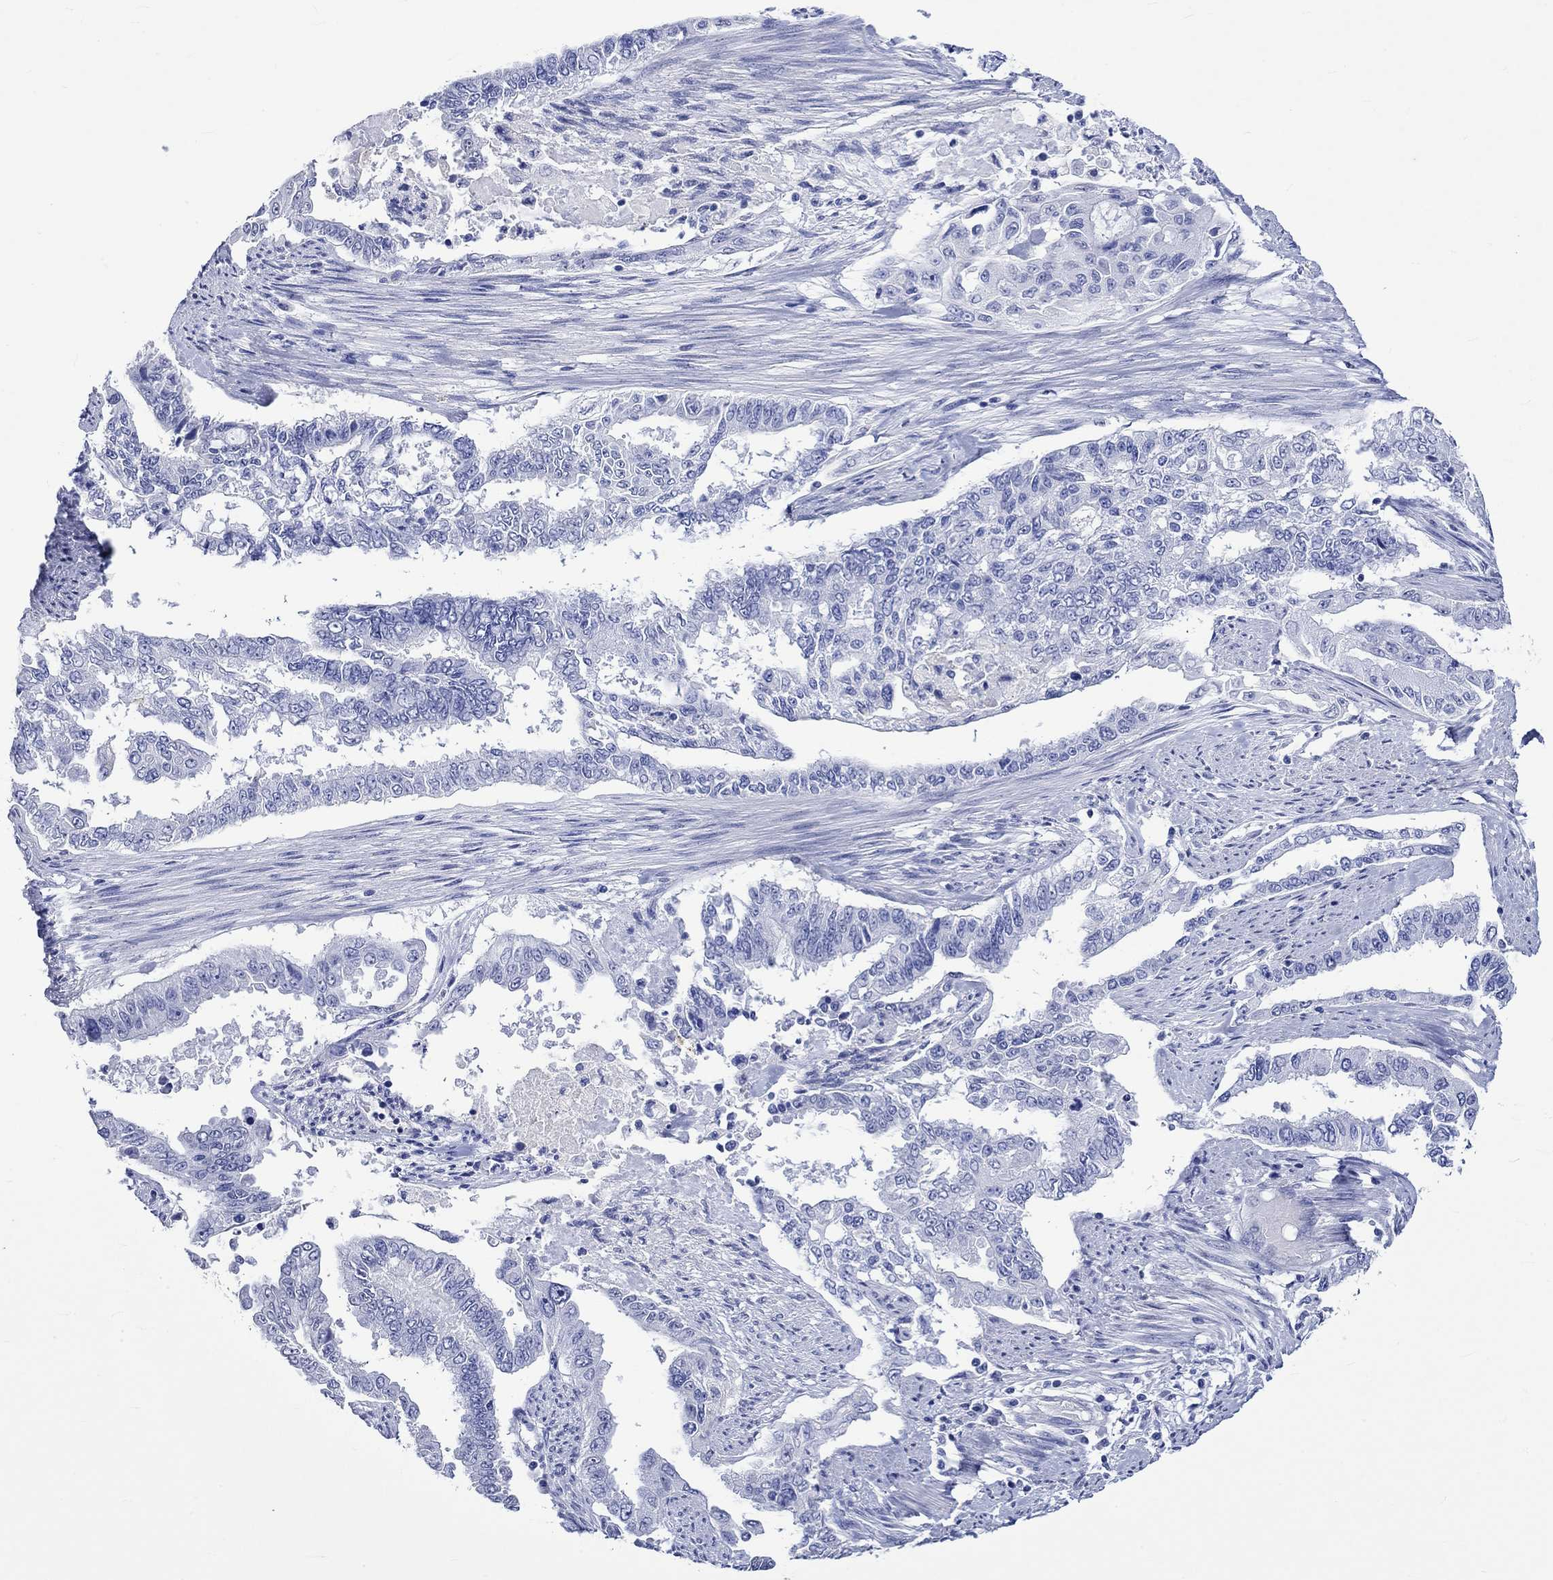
{"staining": {"intensity": "negative", "quantity": "none", "location": "none"}, "tissue": "endometrial cancer", "cell_type": "Tumor cells", "image_type": "cancer", "snomed": [{"axis": "morphology", "description": "Adenocarcinoma, NOS"}, {"axis": "topography", "description": "Uterus"}], "caption": "Immunohistochemistry (IHC) image of endometrial cancer (adenocarcinoma) stained for a protein (brown), which demonstrates no expression in tumor cells.", "gene": "CRYAB", "patient": {"sex": "female", "age": 59}}